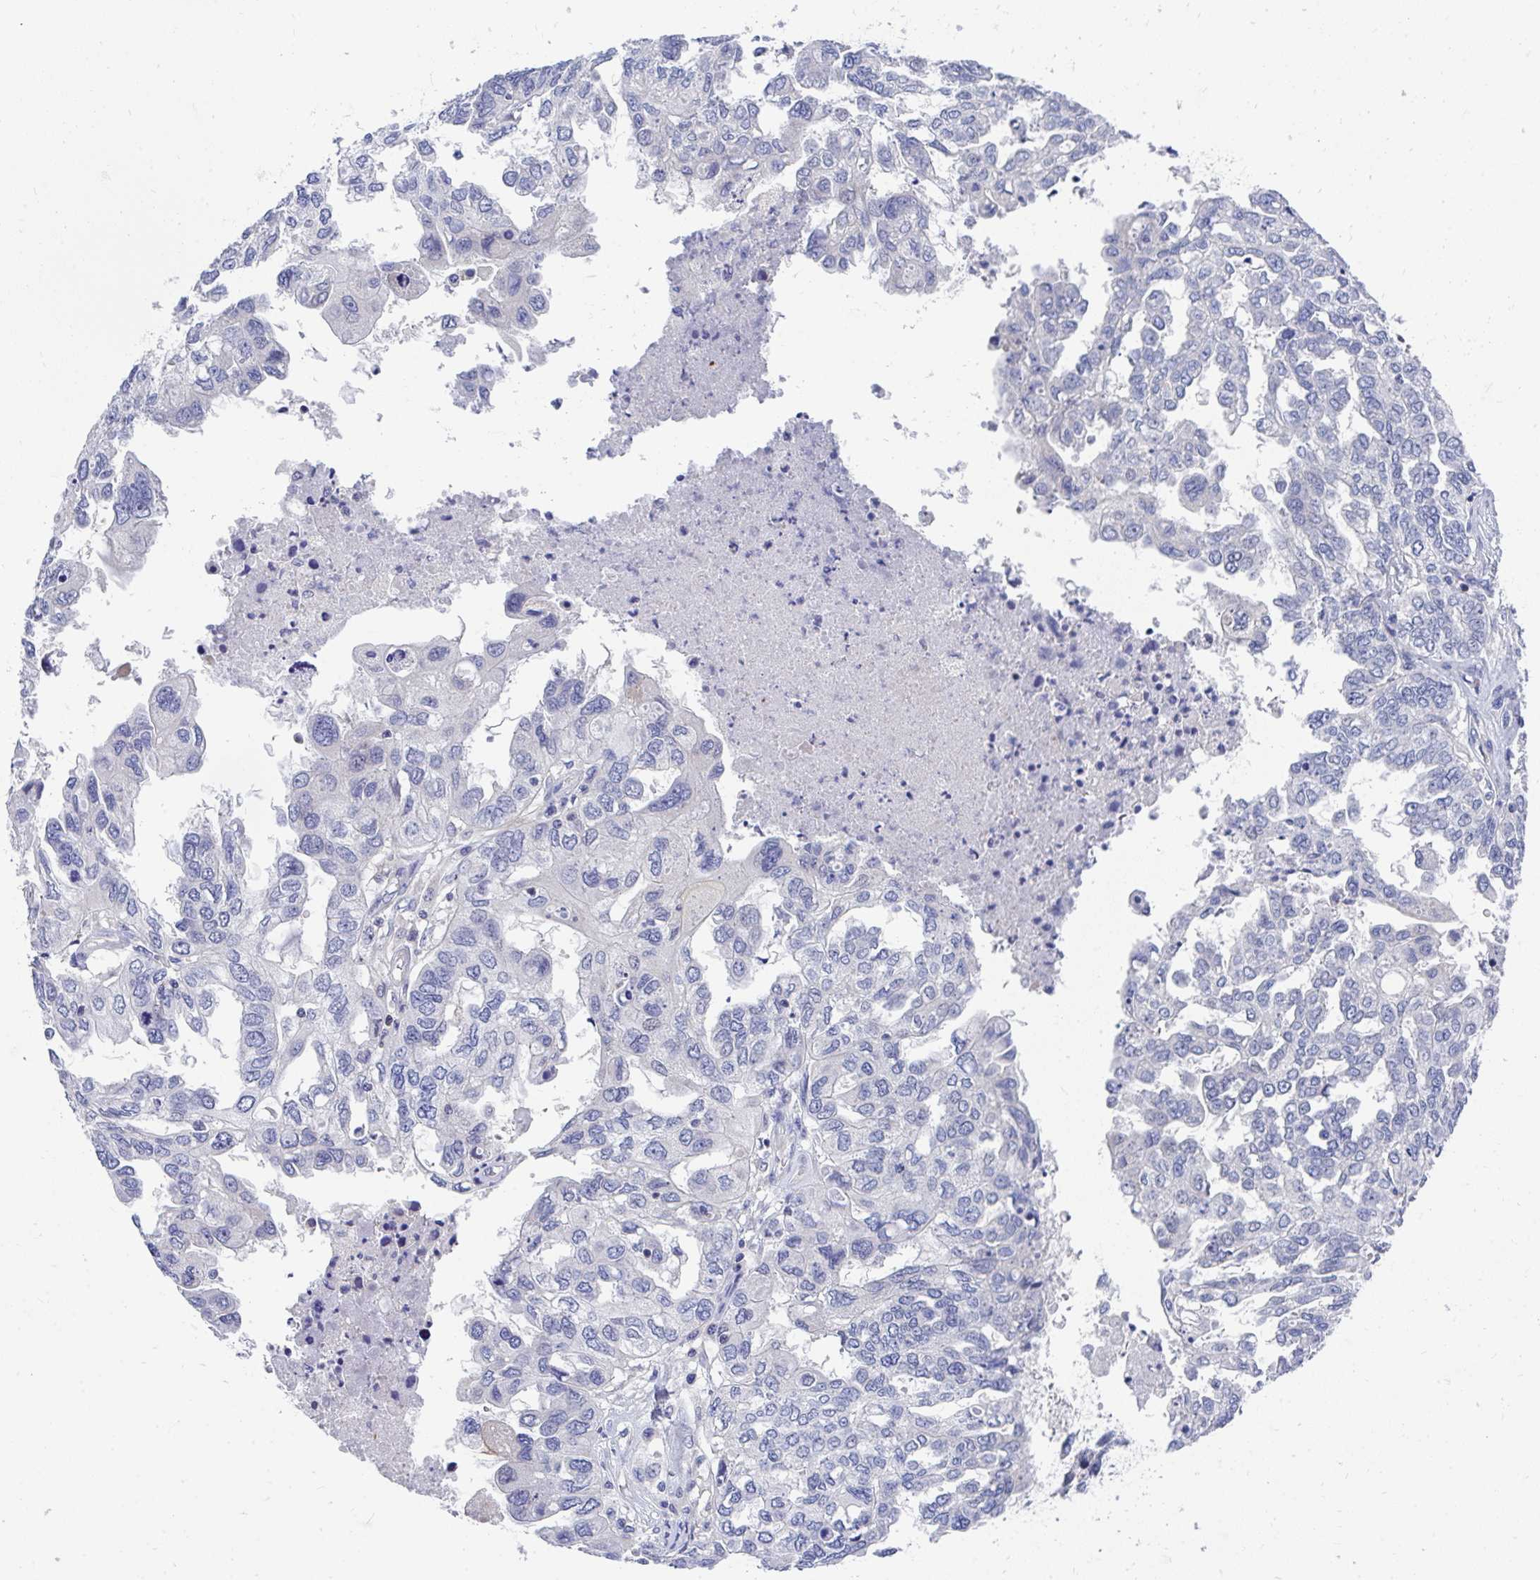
{"staining": {"intensity": "negative", "quantity": "none", "location": "none"}, "tissue": "ovarian cancer", "cell_type": "Tumor cells", "image_type": "cancer", "snomed": [{"axis": "morphology", "description": "Cystadenocarcinoma, serous, NOS"}, {"axis": "topography", "description": "Ovary"}], "caption": "High power microscopy photomicrograph of an immunohistochemistry (IHC) histopathology image of serous cystadenocarcinoma (ovarian), revealing no significant staining in tumor cells.", "gene": "FHIP1B", "patient": {"sex": "female", "age": 53}}